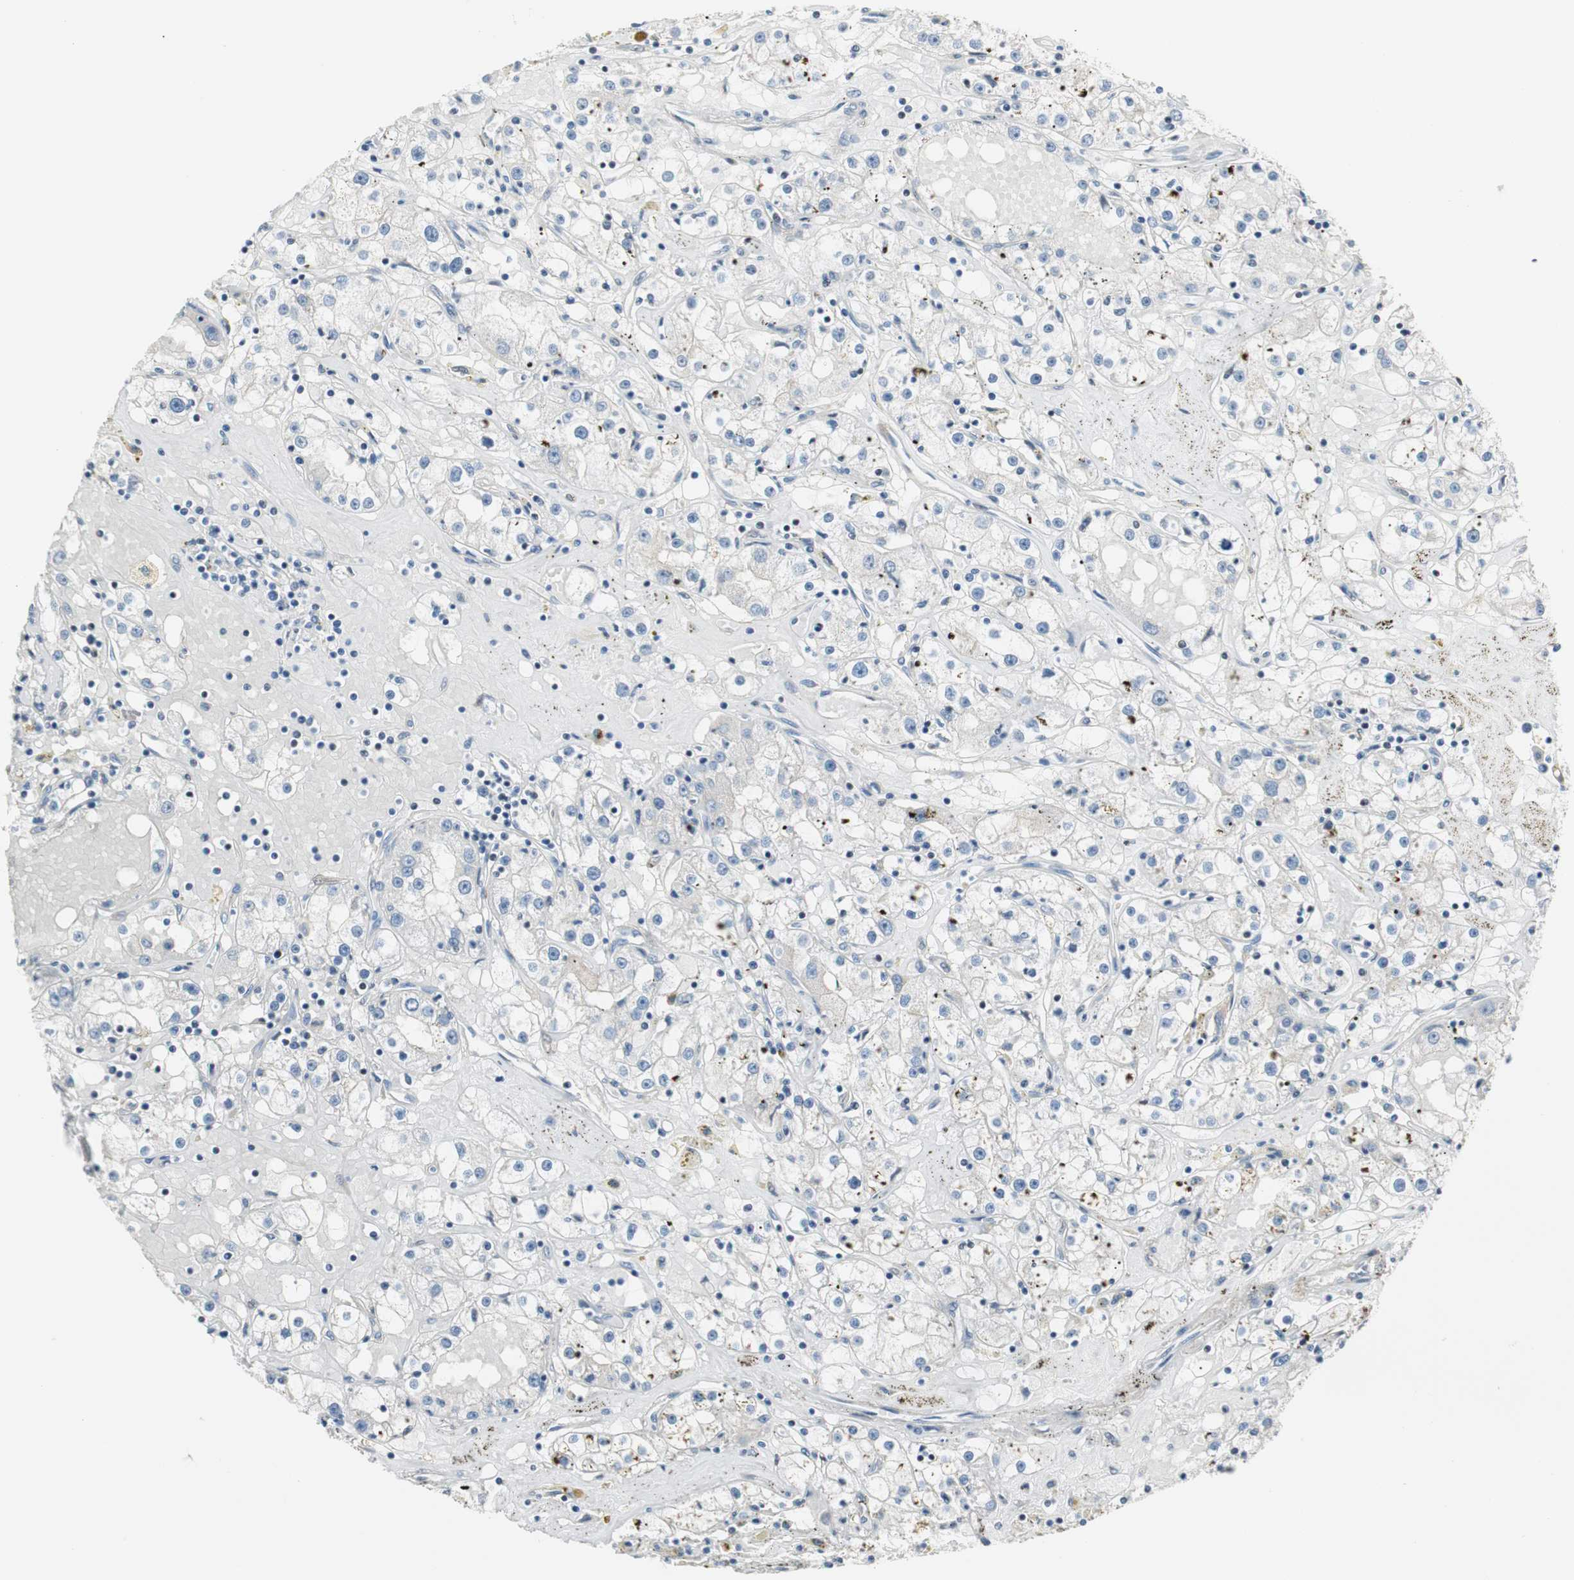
{"staining": {"intensity": "negative", "quantity": "none", "location": "none"}, "tissue": "renal cancer", "cell_type": "Tumor cells", "image_type": "cancer", "snomed": [{"axis": "morphology", "description": "Adenocarcinoma, NOS"}, {"axis": "topography", "description": "Kidney"}], "caption": "Tumor cells show no significant protein staining in renal adenocarcinoma.", "gene": "RAD1", "patient": {"sex": "male", "age": 56}}